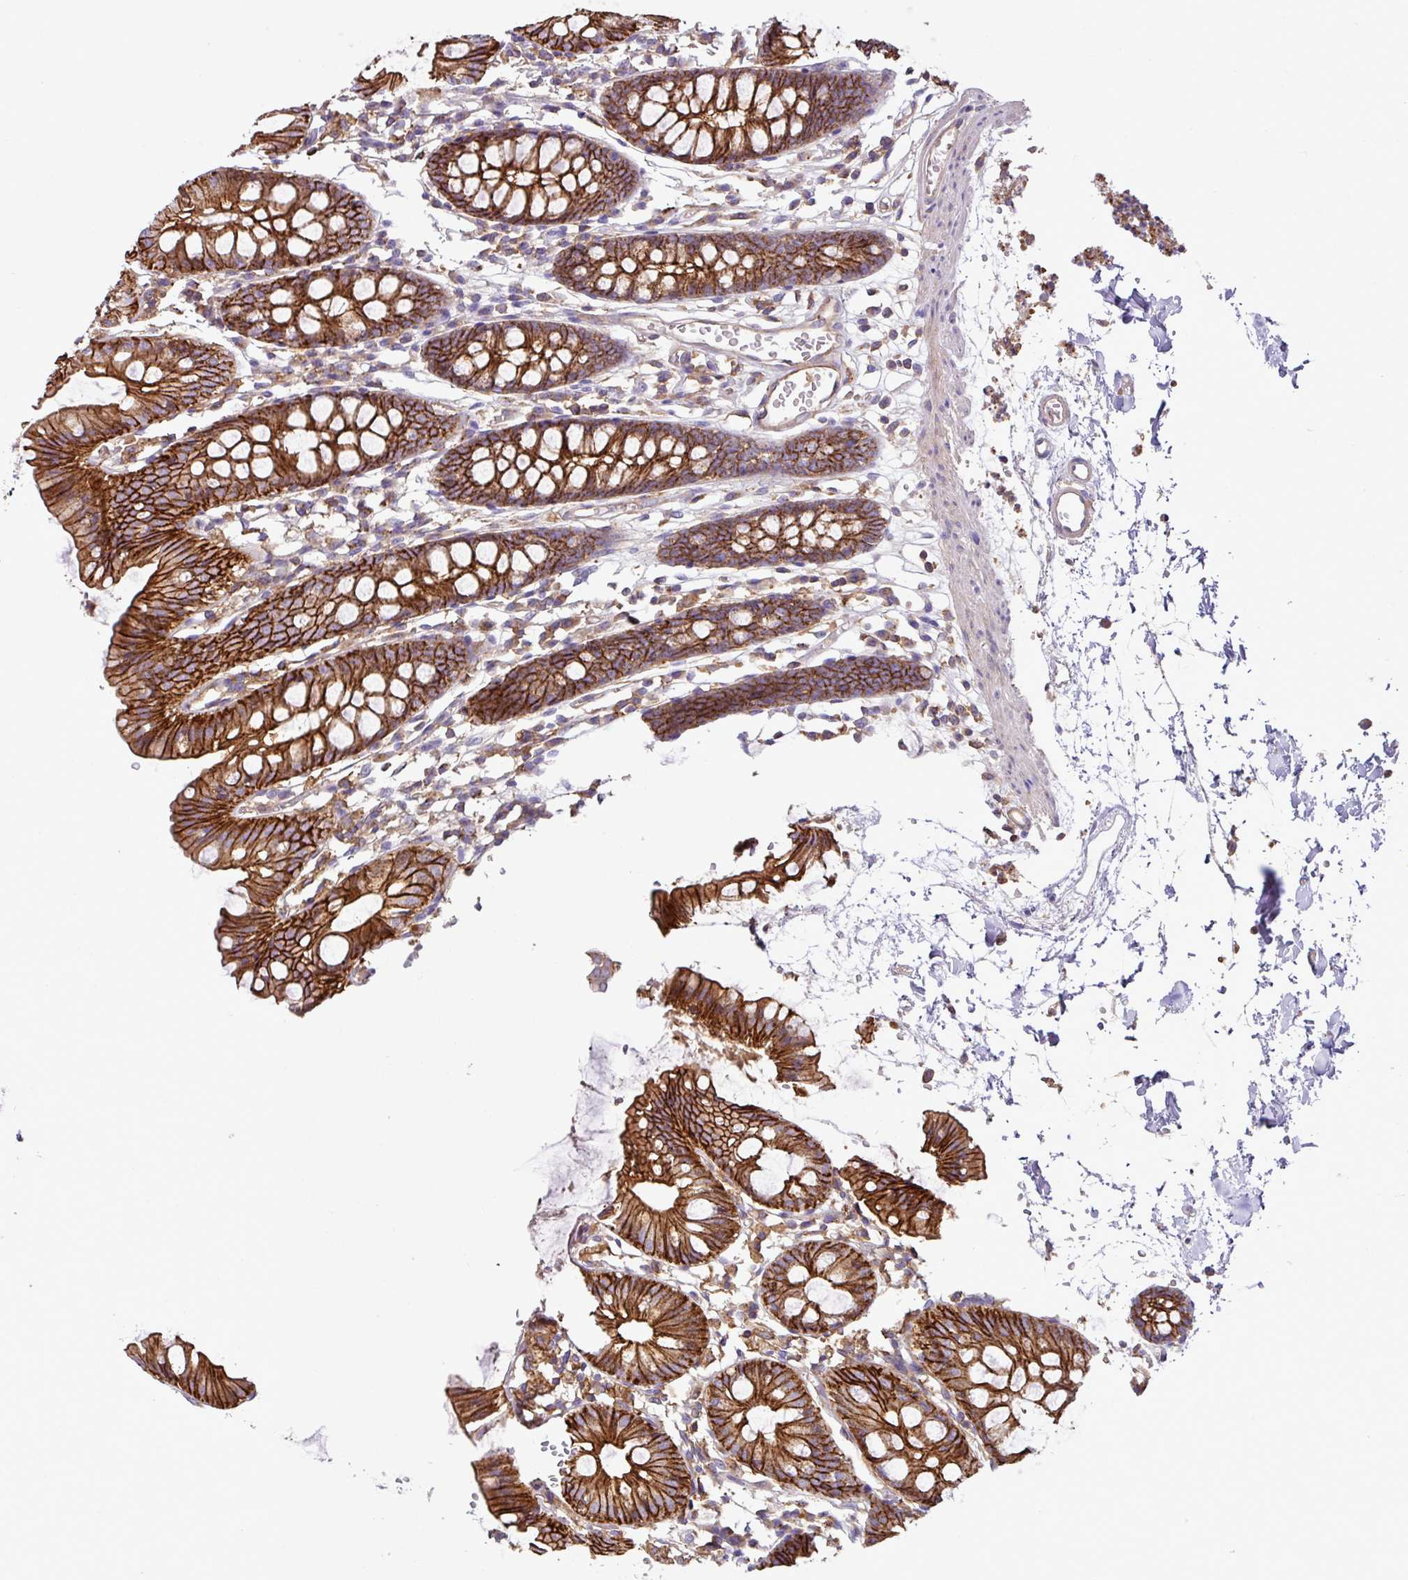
{"staining": {"intensity": "weak", "quantity": "<25%", "location": "cytoplasmic/membranous"}, "tissue": "colon", "cell_type": "Endothelial cells", "image_type": "normal", "snomed": [{"axis": "morphology", "description": "Normal tissue, NOS"}, {"axis": "topography", "description": "Colon"}], "caption": "A histopathology image of colon stained for a protein displays no brown staining in endothelial cells.", "gene": "RIC1", "patient": {"sex": "female", "age": 84}}